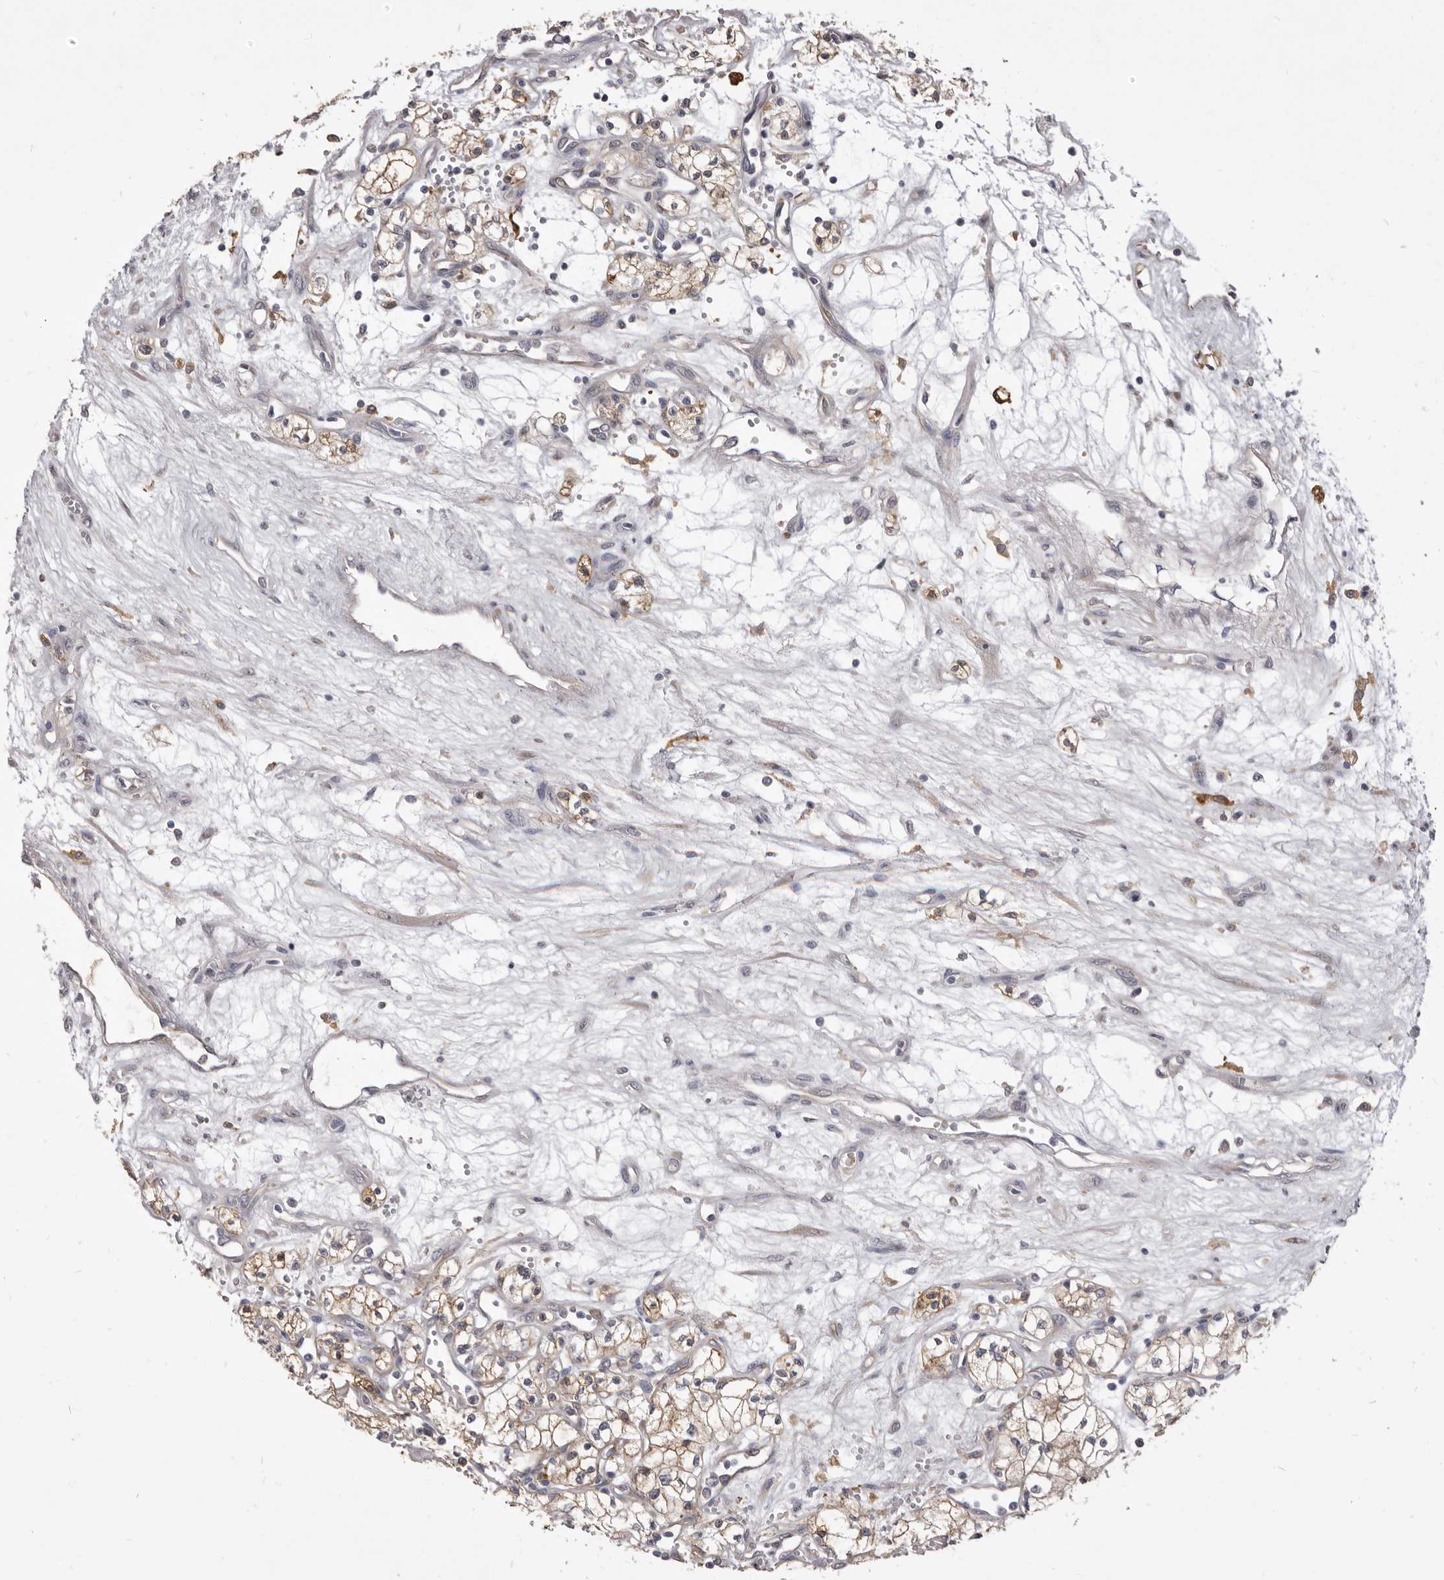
{"staining": {"intensity": "weak", "quantity": "25%-75%", "location": "cytoplasmic/membranous"}, "tissue": "renal cancer", "cell_type": "Tumor cells", "image_type": "cancer", "snomed": [{"axis": "morphology", "description": "Adenocarcinoma, NOS"}, {"axis": "topography", "description": "Kidney"}], "caption": "IHC histopathology image of renal adenocarcinoma stained for a protein (brown), which reveals low levels of weak cytoplasmic/membranous expression in approximately 25%-75% of tumor cells.", "gene": "VPS45", "patient": {"sex": "male", "age": 59}}